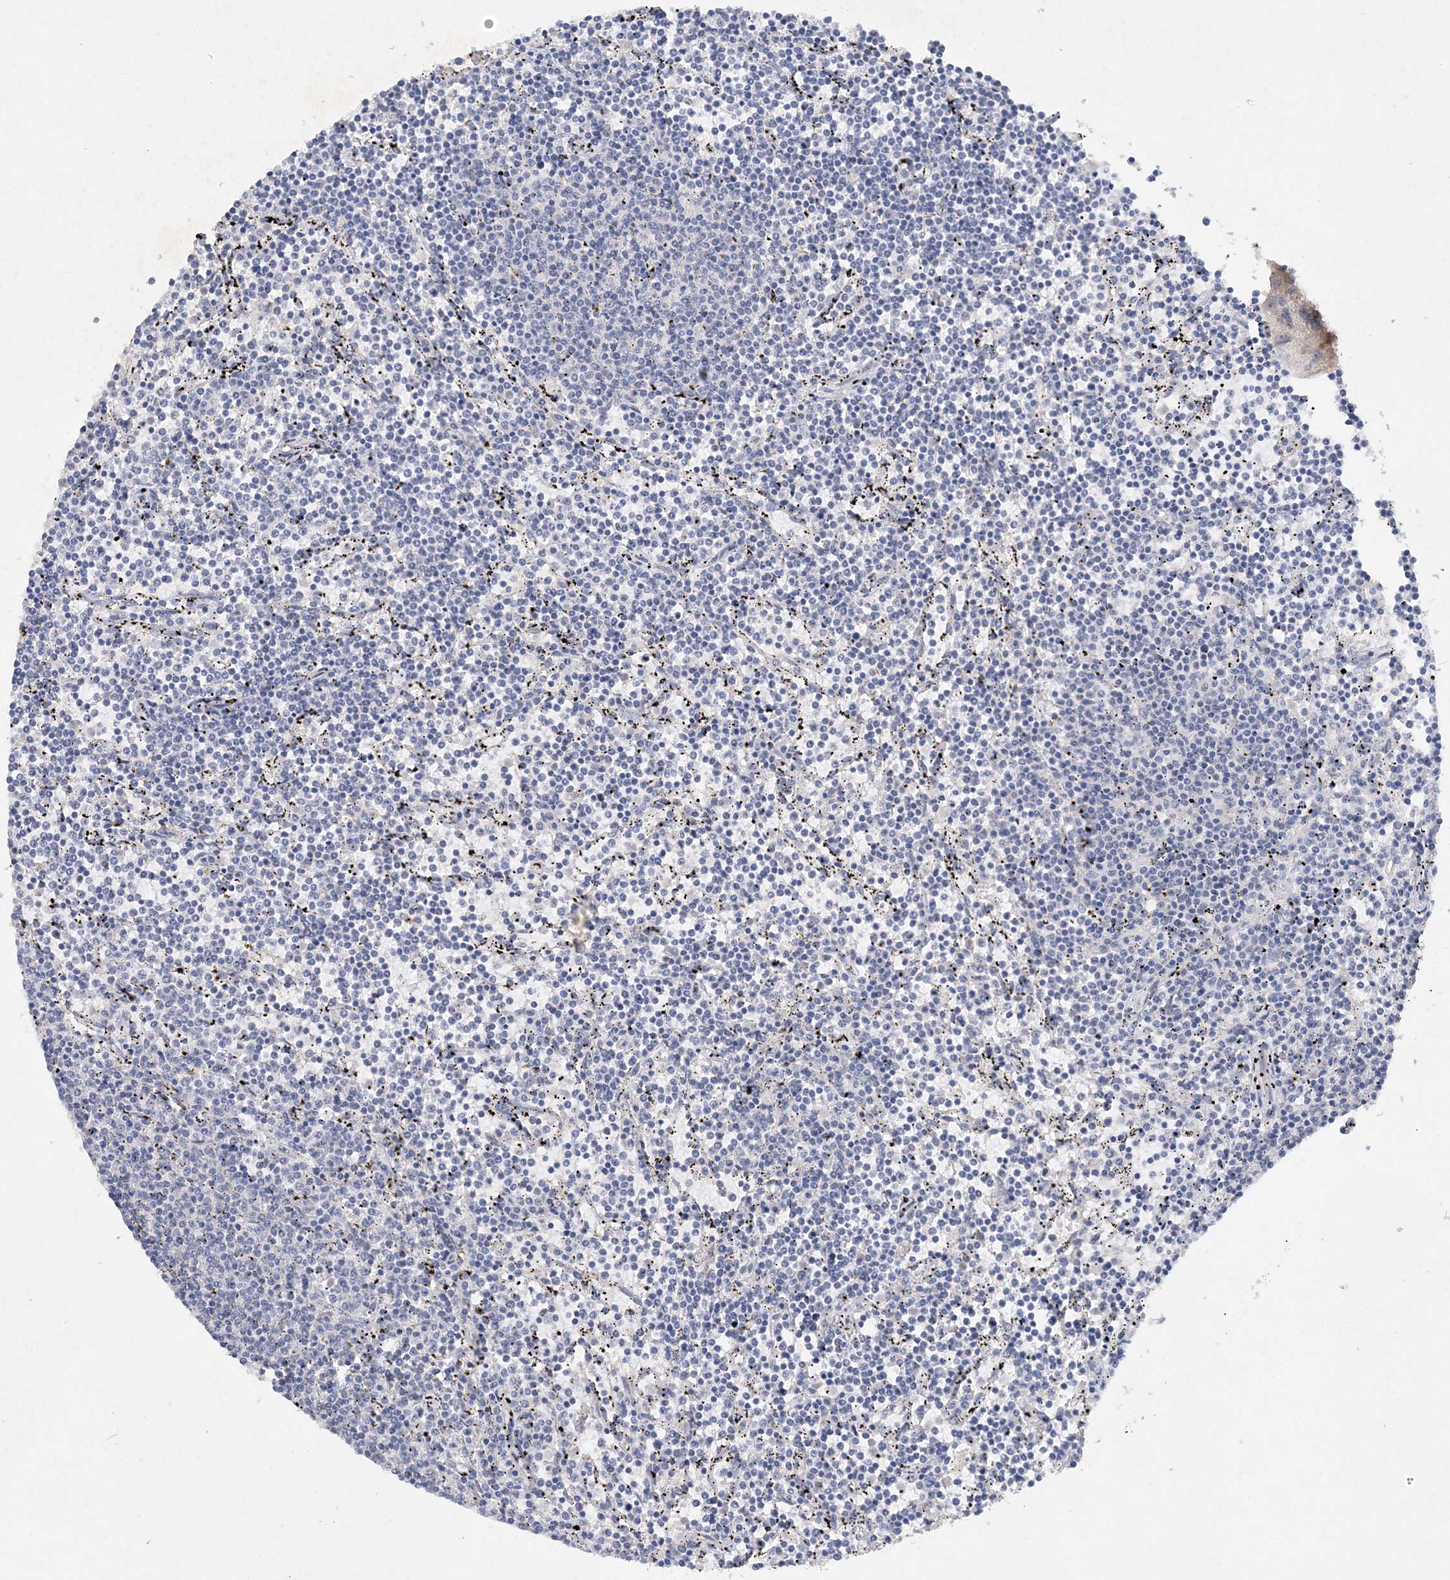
{"staining": {"intensity": "negative", "quantity": "none", "location": "none"}, "tissue": "lymphoma", "cell_type": "Tumor cells", "image_type": "cancer", "snomed": [{"axis": "morphology", "description": "Malignant lymphoma, non-Hodgkin's type, Low grade"}, {"axis": "topography", "description": "Spleen"}], "caption": "This histopathology image is of lymphoma stained with immunohistochemistry to label a protein in brown with the nuclei are counter-stained blue. There is no positivity in tumor cells. Brightfield microscopy of immunohistochemistry stained with DAB (3,3'-diaminobenzidine) (brown) and hematoxylin (blue), captured at high magnification.", "gene": "C11orf58", "patient": {"sex": "female", "age": 50}}